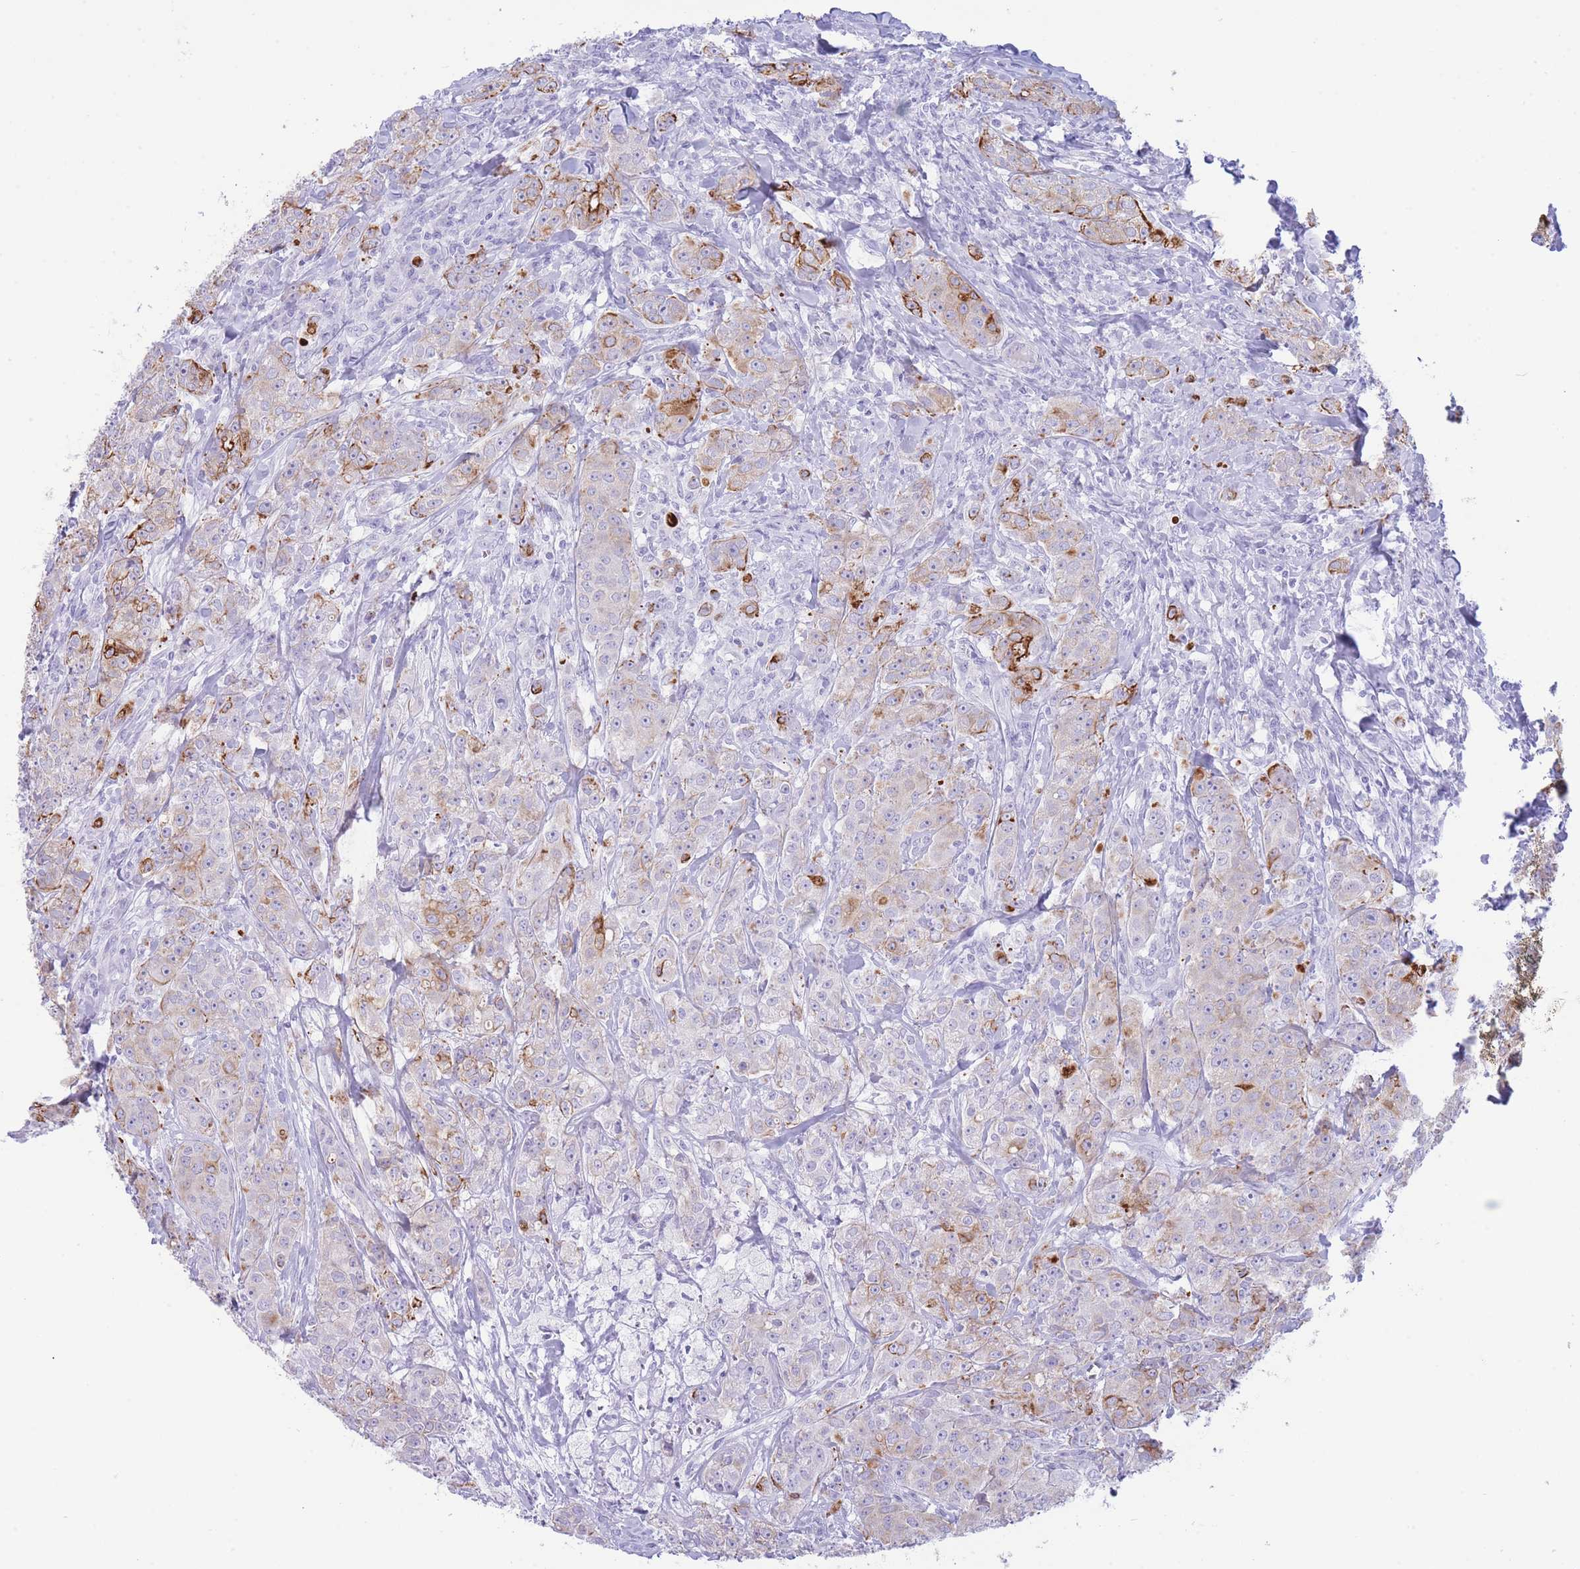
{"staining": {"intensity": "strong", "quantity": "<25%", "location": "cytoplasmic/membranous"}, "tissue": "breast cancer", "cell_type": "Tumor cells", "image_type": "cancer", "snomed": [{"axis": "morphology", "description": "Duct carcinoma"}, {"axis": "topography", "description": "Breast"}], "caption": "This is a micrograph of immunohistochemistry staining of breast cancer, which shows strong expression in the cytoplasmic/membranous of tumor cells.", "gene": "VWA8", "patient": {"sex": "female", "age": 43}}